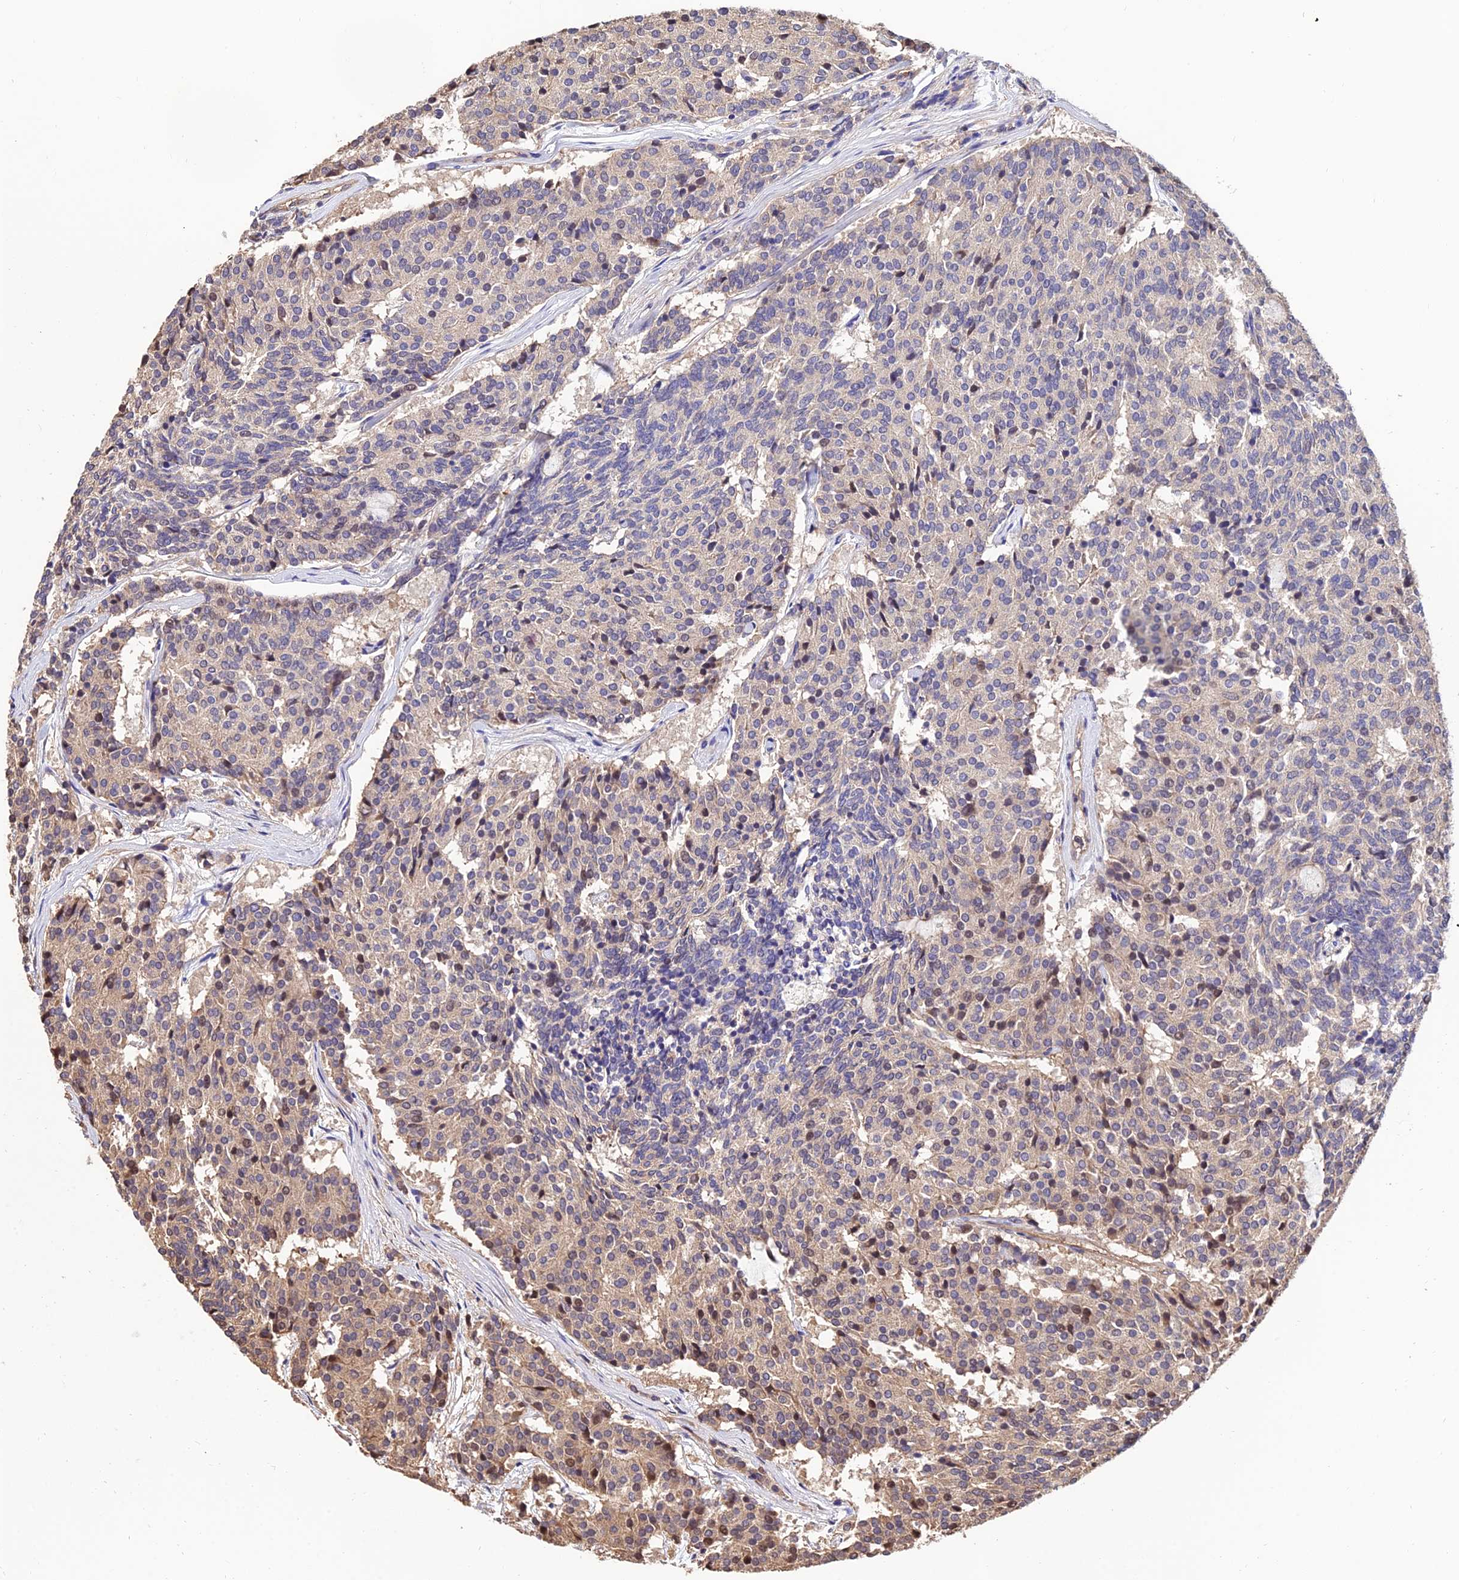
{"staining": {"intensity": "weak", "quantity": "<25%", "location": "cytoplasmic/membranous"}, "tissue": "carcinoid", "cell_type": "Tumor cells", "image_type": "cancer", "snomed": [{"axis": "morphology", "description": "Carcinoid, malignant, NOS"}, {"axis": "topography", "description": "Pancreas"}], "caption": "DAB (3,3'-diaminobenzidine) immunohistochemical staining of human malignant carcinoid demonstrates no significant expression in tumor cells.", "gene": "CALM2", "patient": {"sex": "female", "age": 54}}